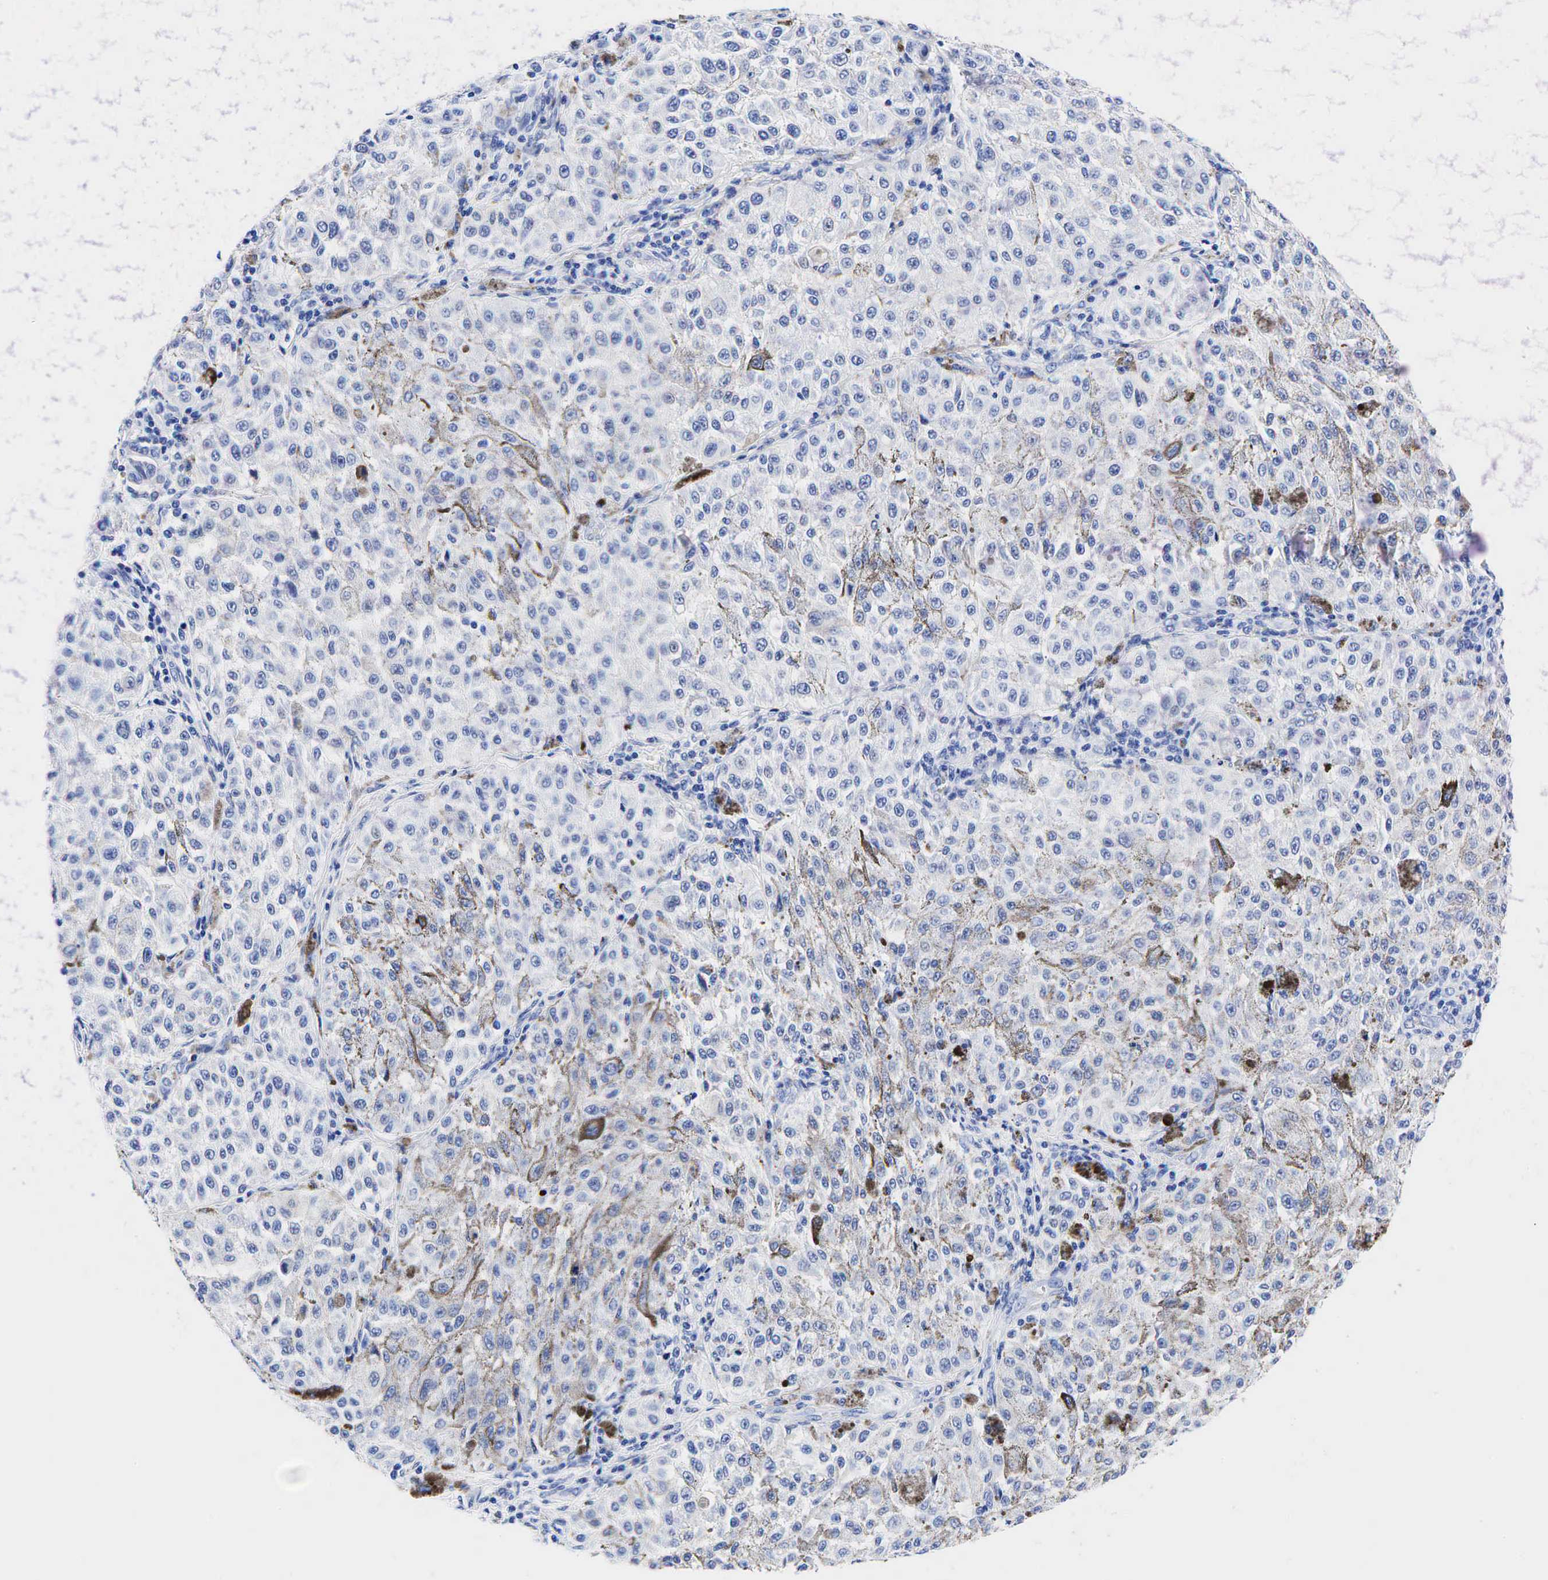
{"staining": {"intensity": "negative", "quantity": "none", "location": "none"}, "tissue": "melanoma", "cell_type": "Tumor cells", "image_type": "cancer", "snomed": [{"axis": "morphology", "description": "Malignant melanoma, NOS"}, {"axis": "topography", "description": "Skin"}], "caption": "High magnification brightfield microscopy of melanoma stained with DAB (brown) and counterstained with hematoxylin (blue): tumor cells show no significant staining.", "gene": "KRT19", "patient": {"sex": "female", "age": 64}}